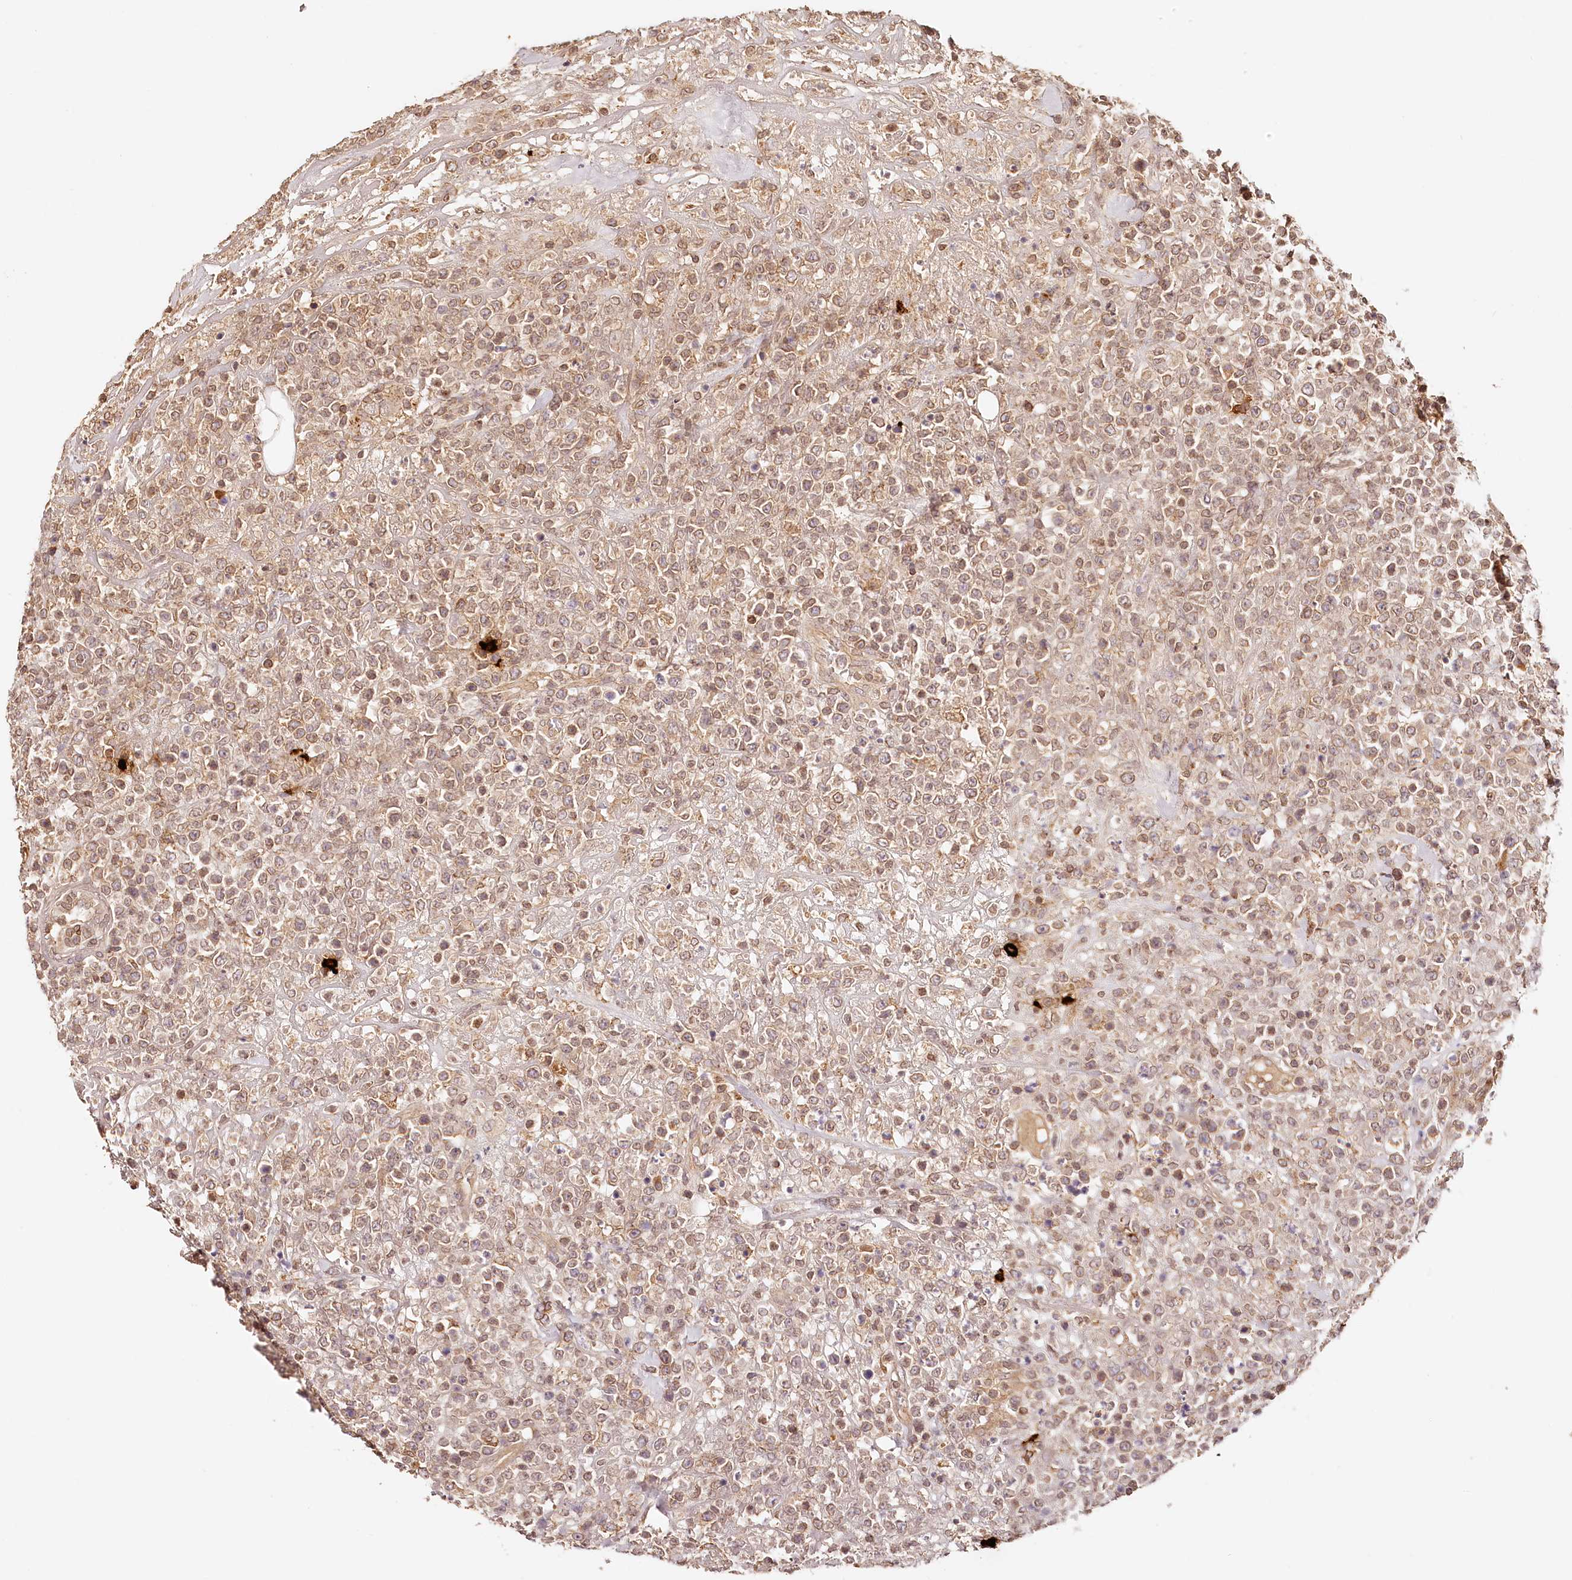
{"staining": {"intensity": "moderate", "quantity": "<25%", "location": "nuclear"}, "tissue": "lymphoma", "cell_type": "Tumor cells", "image_type": "cancer", "snomed": [{"axis": "morphology", "description": "Malignant lymphoma, non-Hodgkin's type, High grade"}, {"axis": "topography", "description": "Colon"}], "caption": "High-magnification brightfield microscopy of high-grade malignant lymphoma, non-Hodgkin's type stained with DAB (3,3'-diaminobenzidine) (brown) and counterstained with hematoxylin (blue). tumor cells exhibit moderate nuclear staining is appreciated in approximately<25% of cells.", "gene": "SYNGR1", "patient": {"sex": "female", "age": 53}}